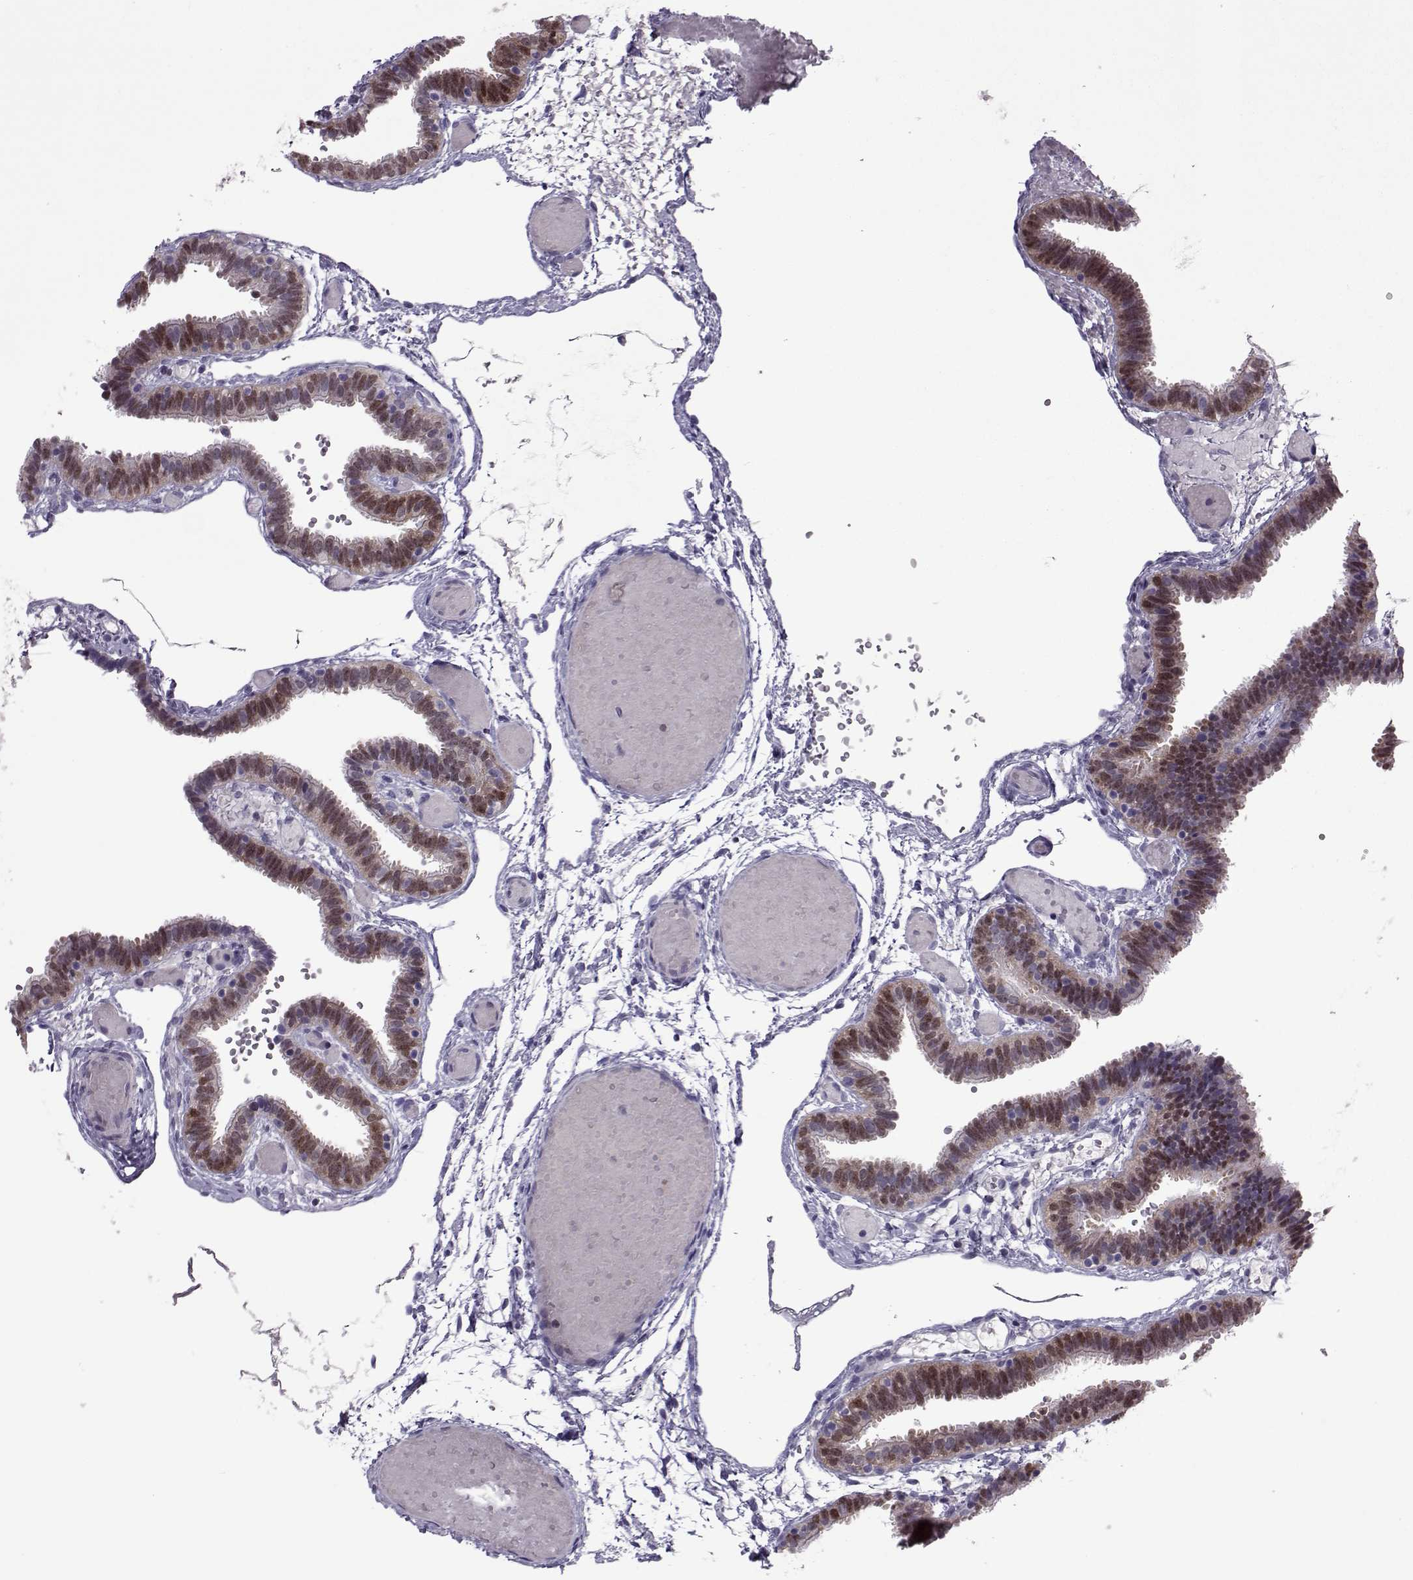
{"staining": {"intensity": "strong", "quantity": ">75%", "location": "cytoplasmic/membranous,nuclear"}, "tissue": "fallopian tube", "cell_type": "Glandular cells", "image_type": "normal", "snomed": [{"axis": "morphology", "description": "Normal tissue, NOS"}, {"axis": "topography", "description": "Fallopian tube"}], "caption": "This is a photomicrograph of immunohistochemistry (IHC) staining of normal fallopian tube, which shows strong staining in the cytoplasmic/membranous,nuclear of glandular cells.", "gene": "ASRGL1", "patient": {"sex": "female", "age": 37}}